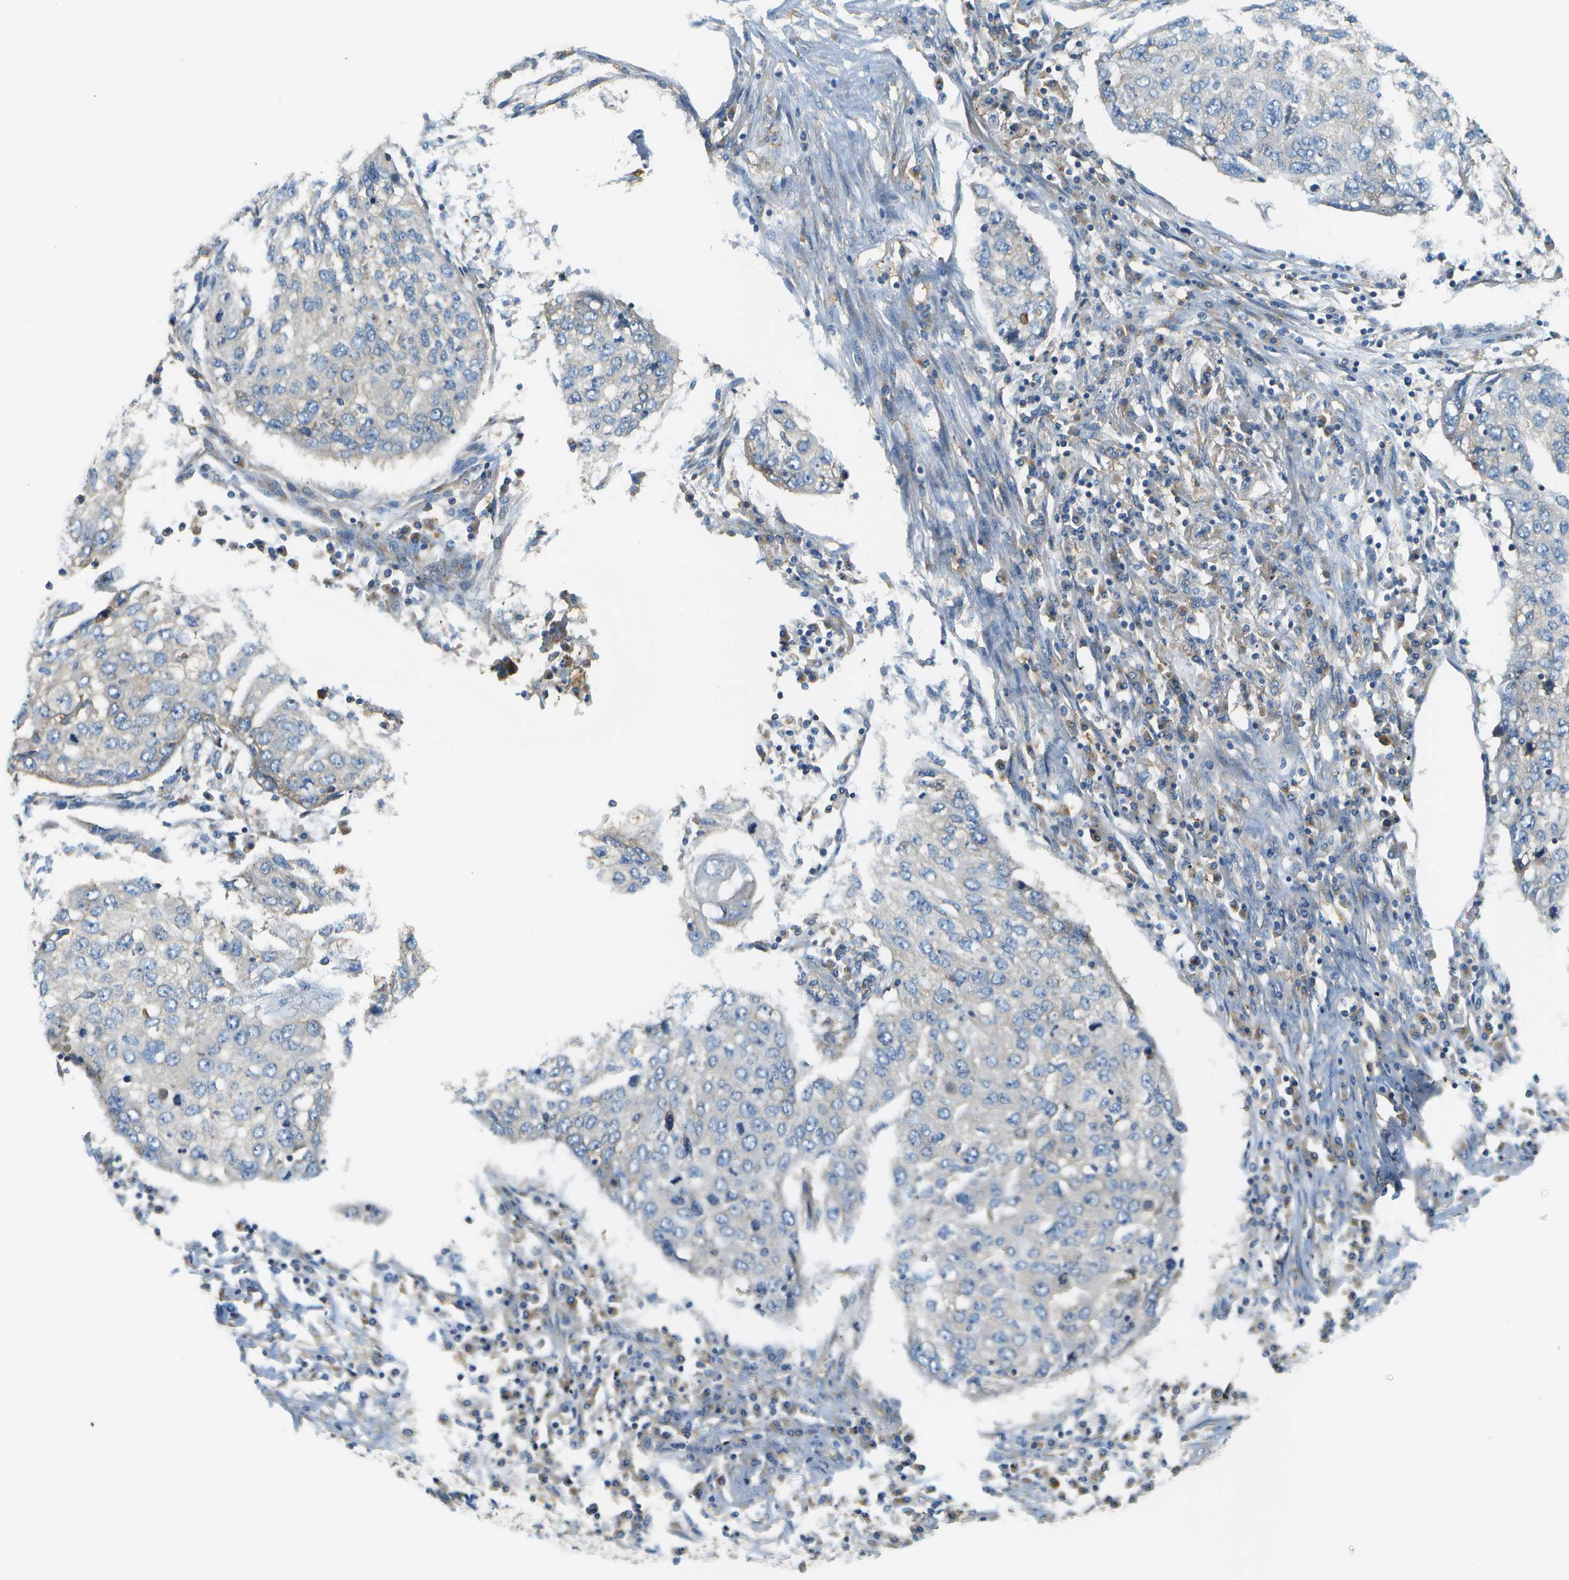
{"staining": {"intensity": "negative", "quantity": "none", "location": "none"}, "tissue": "lung cancer", "cell_type": "Tumor cells", "image_type": "cancer", "snomed": [{"axis": "morphology", "description": "Squamous cell carcinoma, NOS"}, {"axis": "topography", "description": "Lung"}], "caption": "Tumor cells show no significant protein expression in lung squamous cell carcinoma. (Stains: DAB (3,3'-diaminobenzidine) immunohistochemistry (IHC) with hematoxylin counter stain, Microscopy: brightfield microscopy at high magnification).", "gene": "CLTC", "patient": {"sex": "female", "age": 63}}